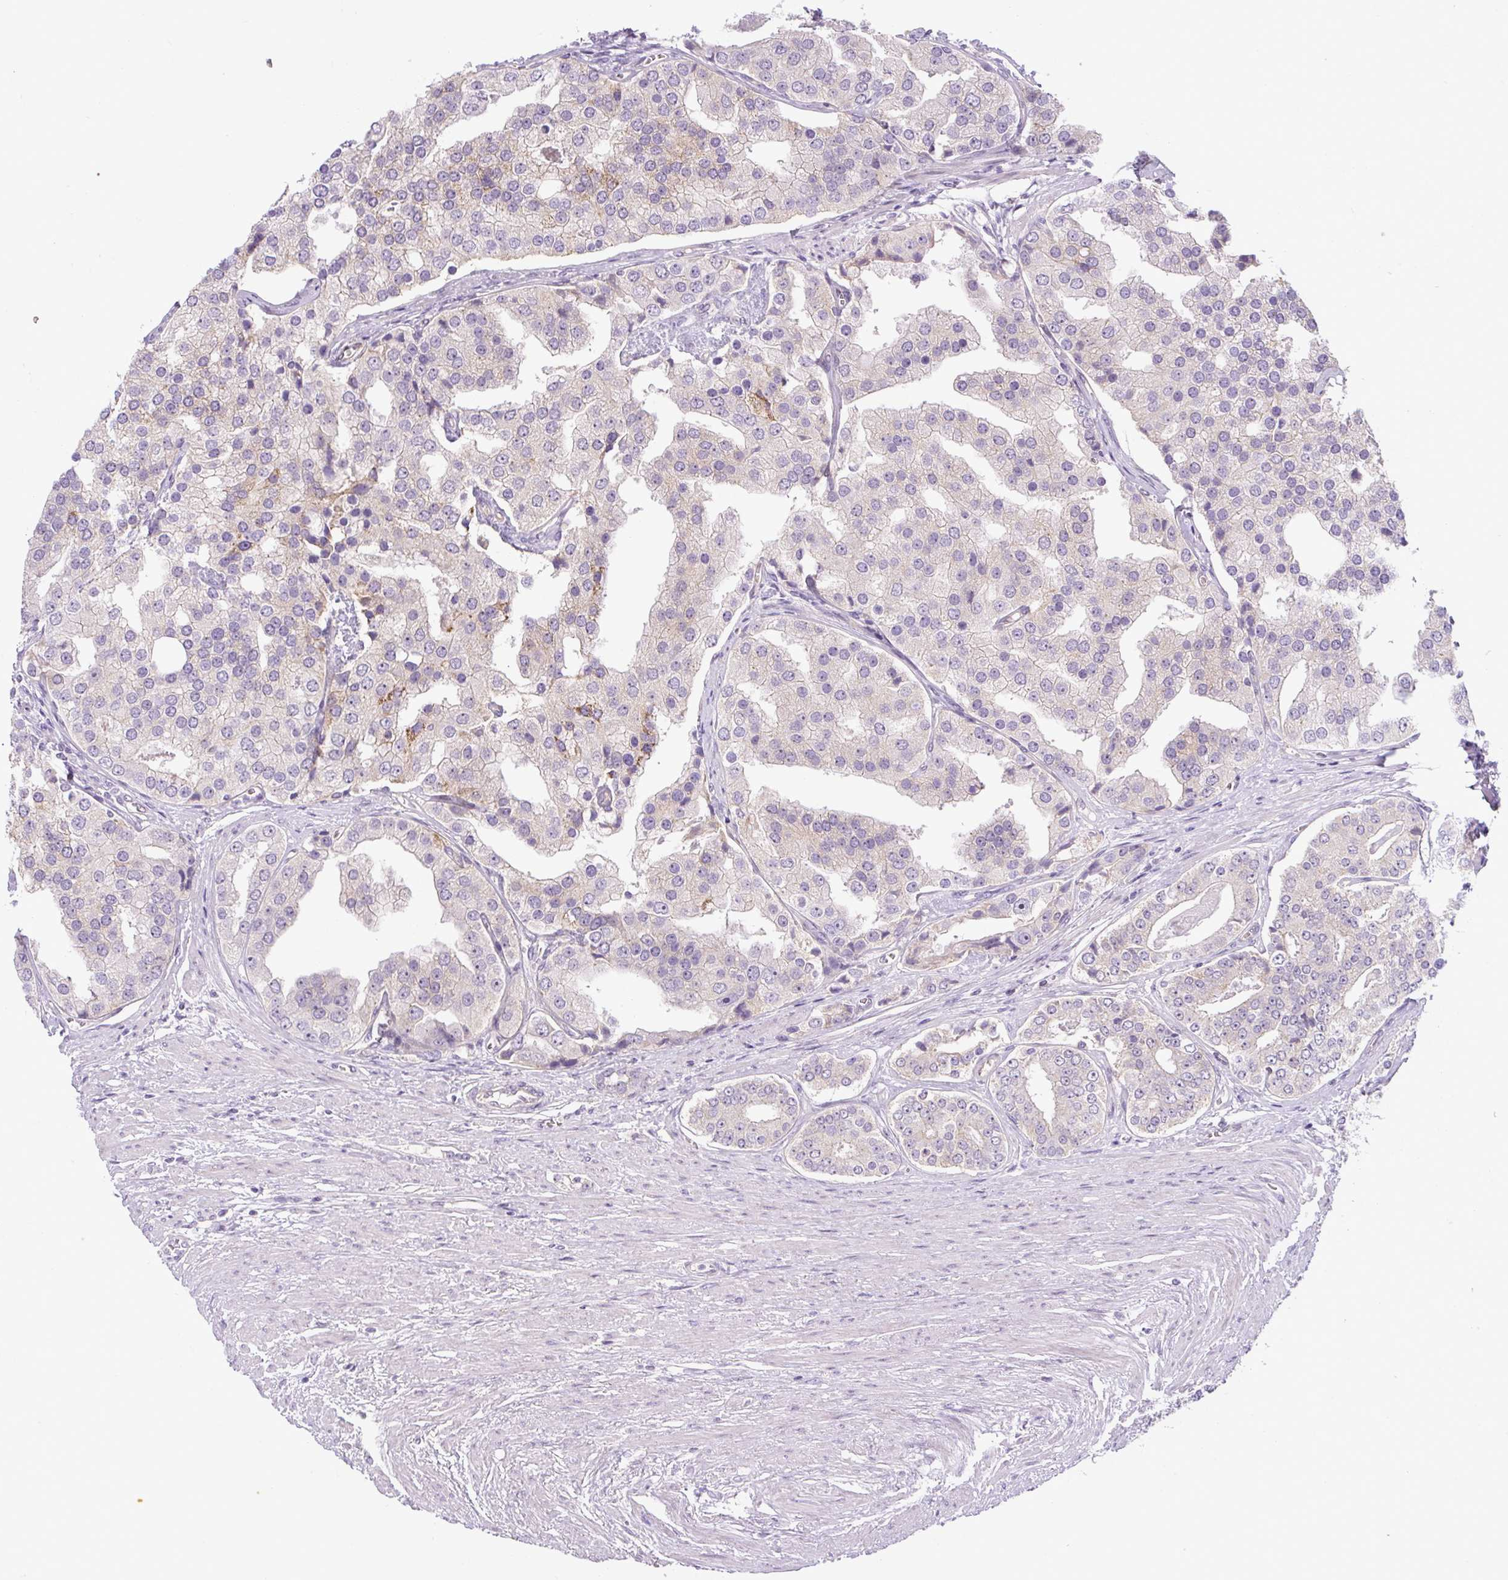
{"staining": {"intensity": "strong", "quantity": "<25%", "location": "cytoplasmic/membranous"}, "tissue": "prostate cancer", "cell_type": "Tumor cells", "image_type": "cancer", "snomed": [{"axis": "morphology", "description": "Adenocarcinoma, High grade"}, {"axis": "topography", "description": "Prostate"}], "caption": "The immunohistochemical stain shows strong cytoplasmic/membranous positivity in tumor cells of prostate cancer tissue. The staining was performed using DAB (3,3'-diaminobenzidine) to visualize the protein expression in brown, while the nuclei were stained in blue with hematoxylin (Magnification: 20x).", "gene": "ADAMTS19", "patient": {"sex": "male", "age": 71}}